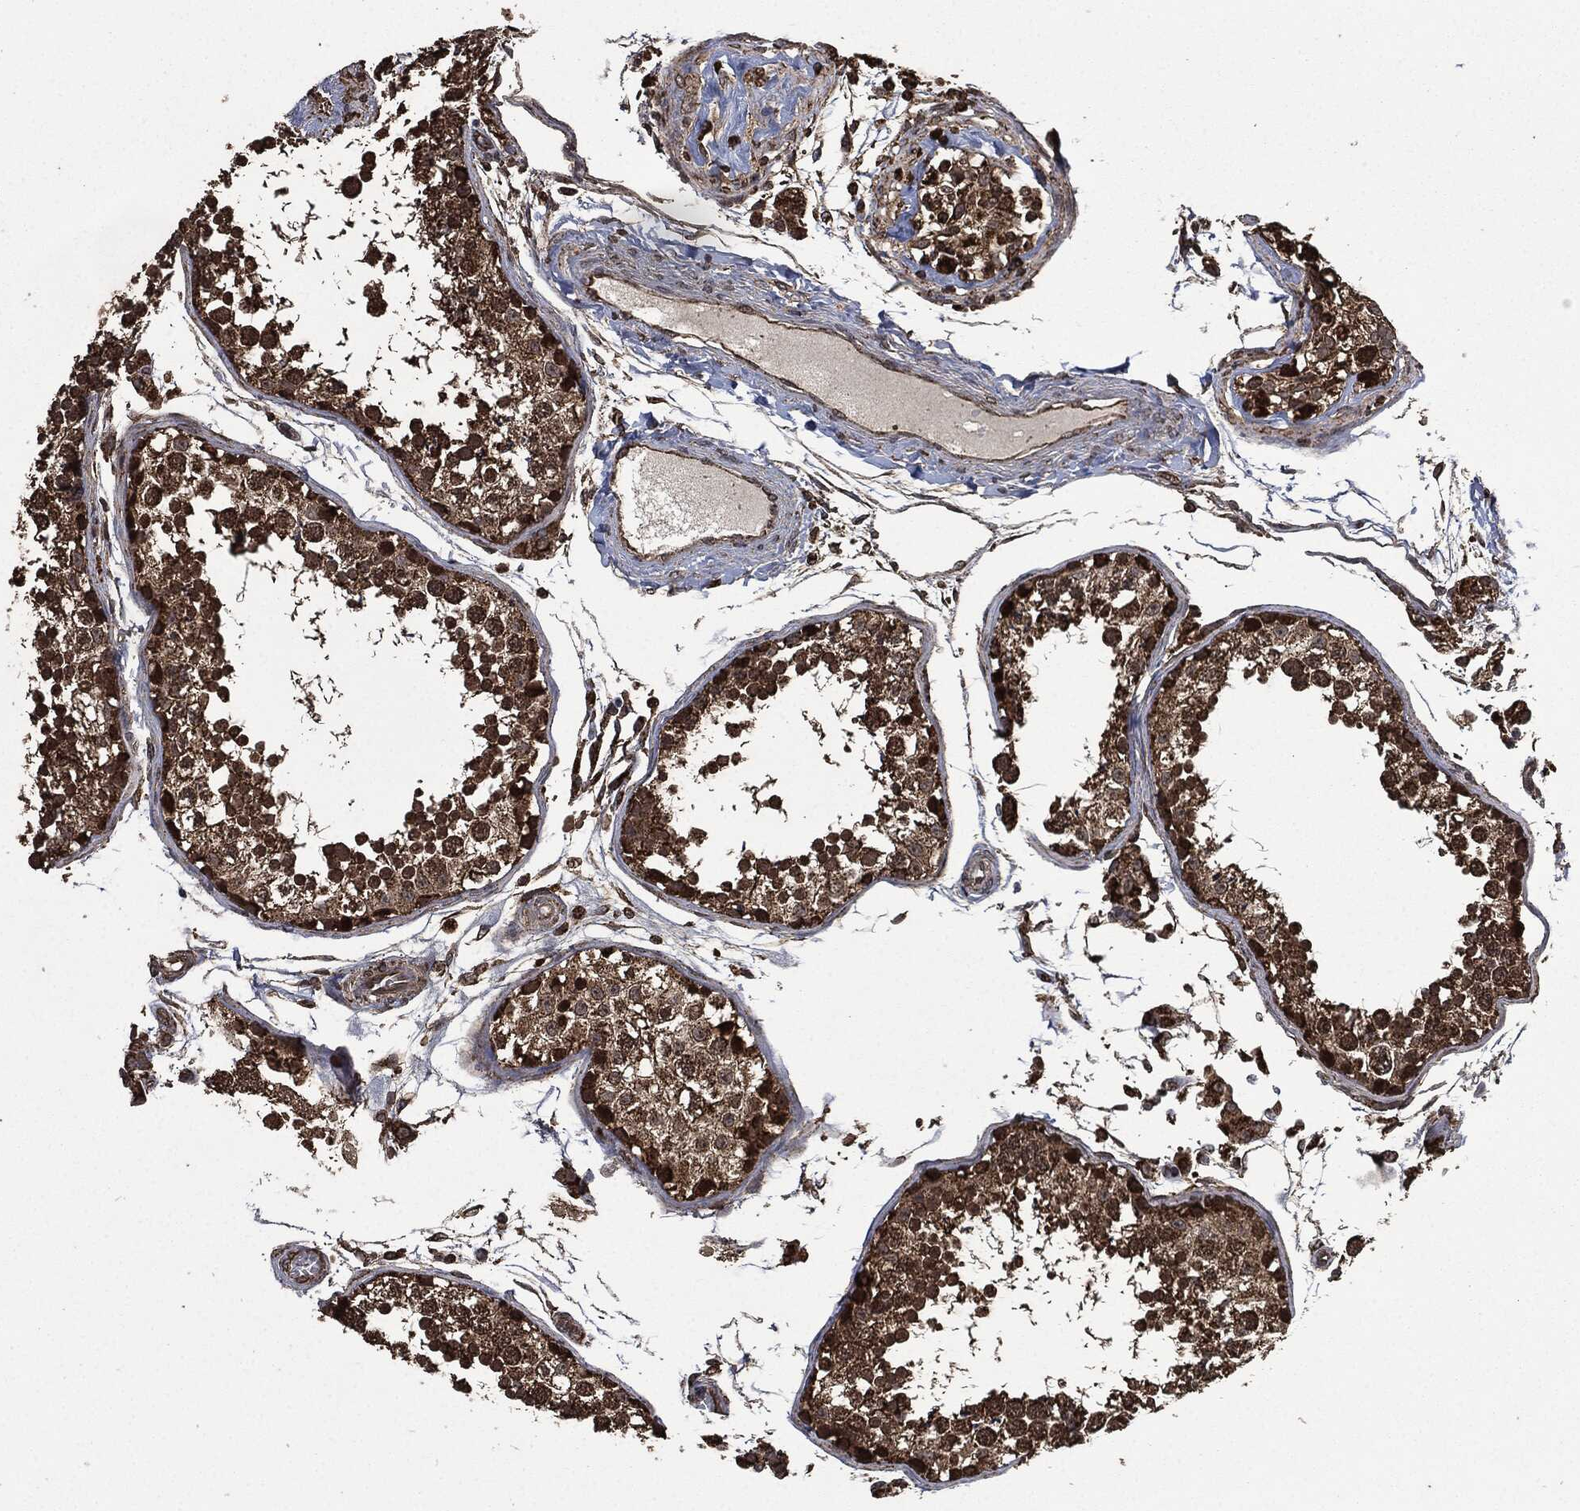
{"staining": {"intensity": "strong", "quantity": ">75%", "location": "cytoplasmic/membranous,nuclear"}, "tissue": "testis", "cell_type": "Cells in seminiferous ducts", "image_type": "normal", "snomed": [{"axis": "morphology", "description": "Normal tissue, NOS"}, {"axis": "topography", "description": "Testis"}], "caption": "A brown stain highlights strong cytoplasmic/membranous,nuclear positivity of a protein in cells in seminiferous ducts of benign human testis. (IHC, brightfield microscopy, high magnification).", "gene": "LIG3", "patient": {"sex": "male", "age": 29}}